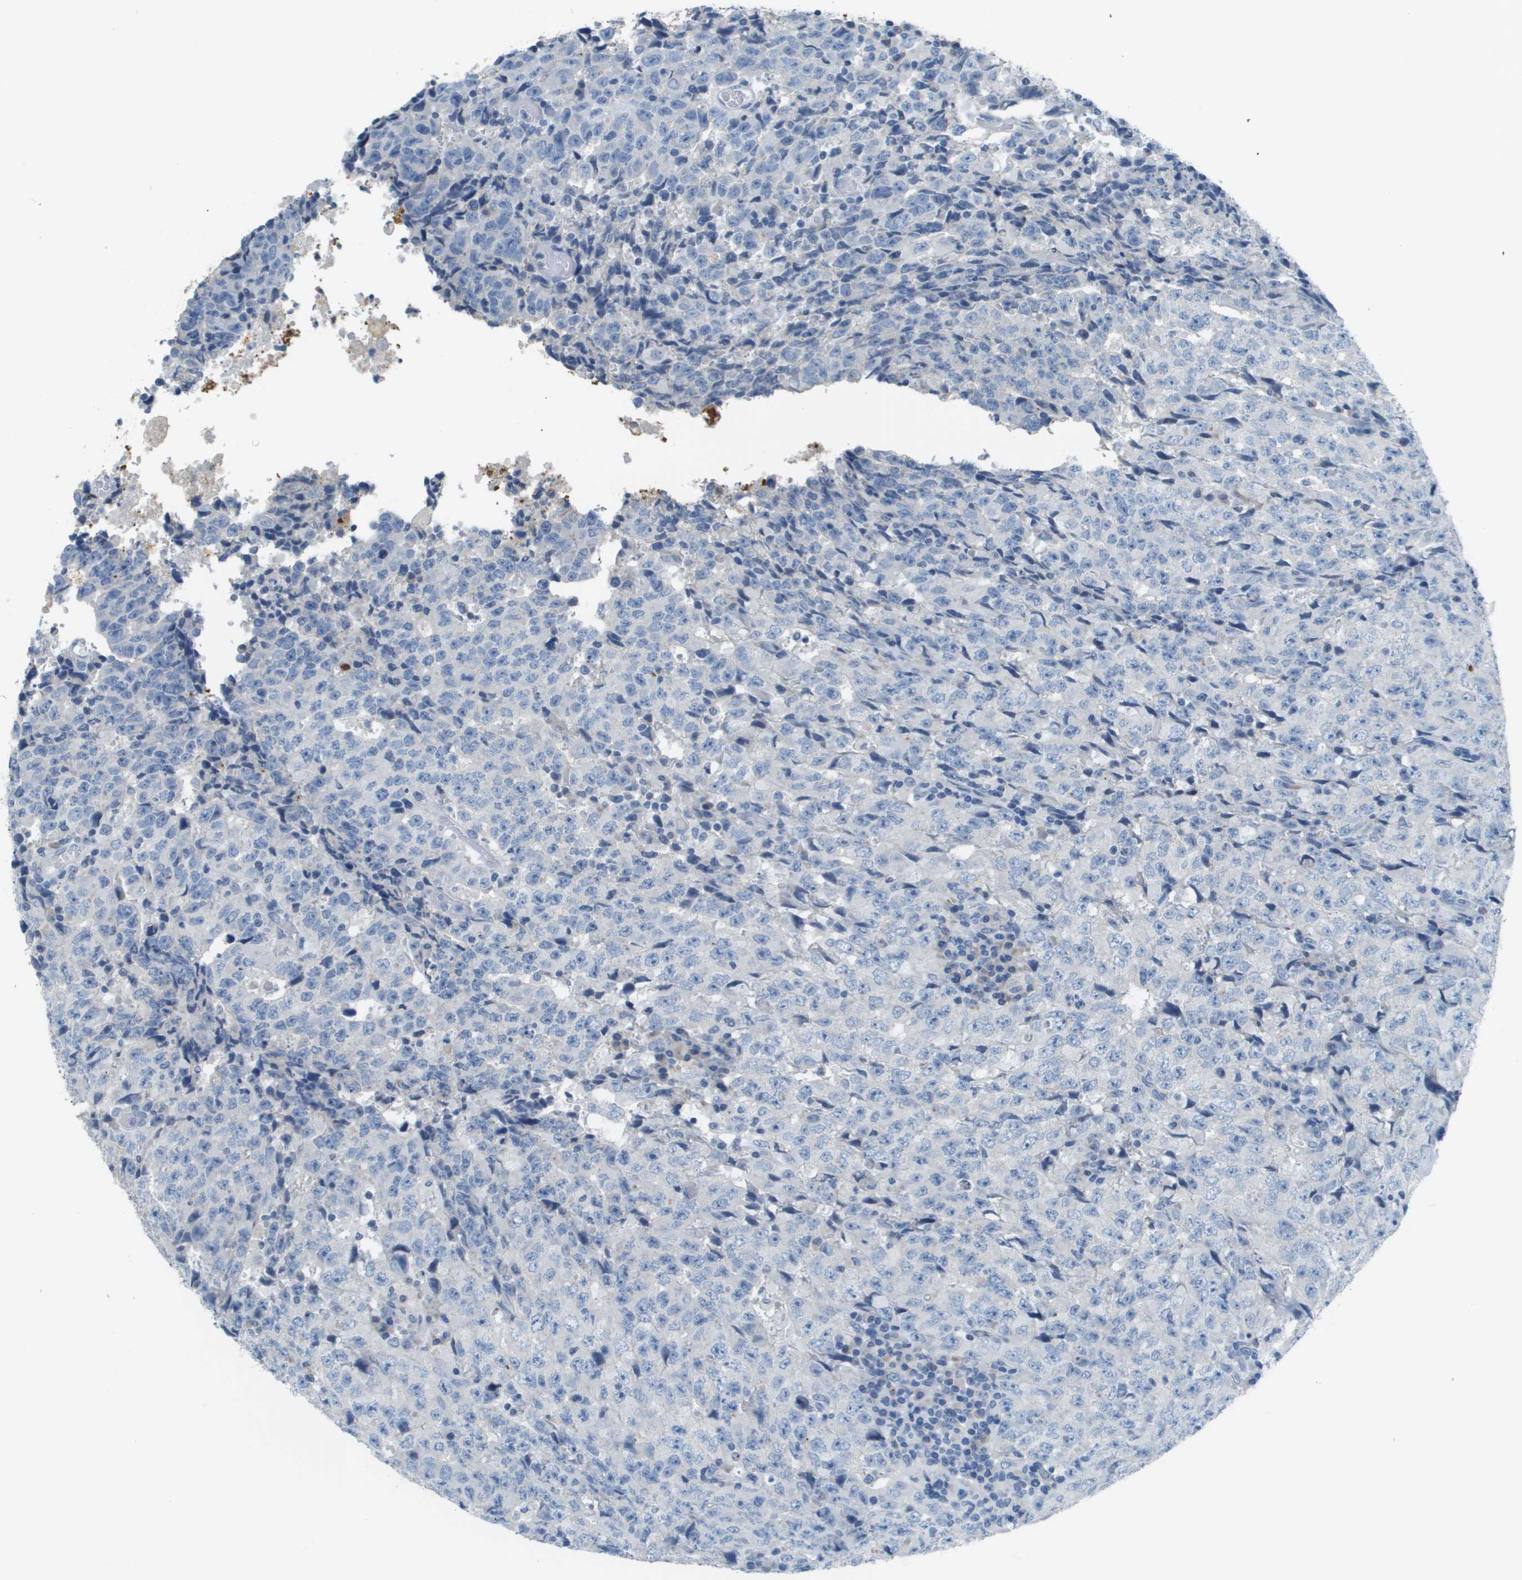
{"staining": {"intensity": "negative", "quantity": "none", "location": "none"}, "tissue": "testis cancer", "cell_type": "Tumor cells", "image_type": "cancer", "snomed": [{"axis": "morphology", "description": "Necrosis, NOS"}, {"axis": "morphology", "description": "Carcinoma, Embryonal, NOS"}, {"axis": "topography", "description": "Testis"}], "caption": "There is no significant staining in tumor cells of testis cancer (embryonal carcinoma).", "gene": "PTGDR2", "patient": {"sex": "male", "age": 19}}